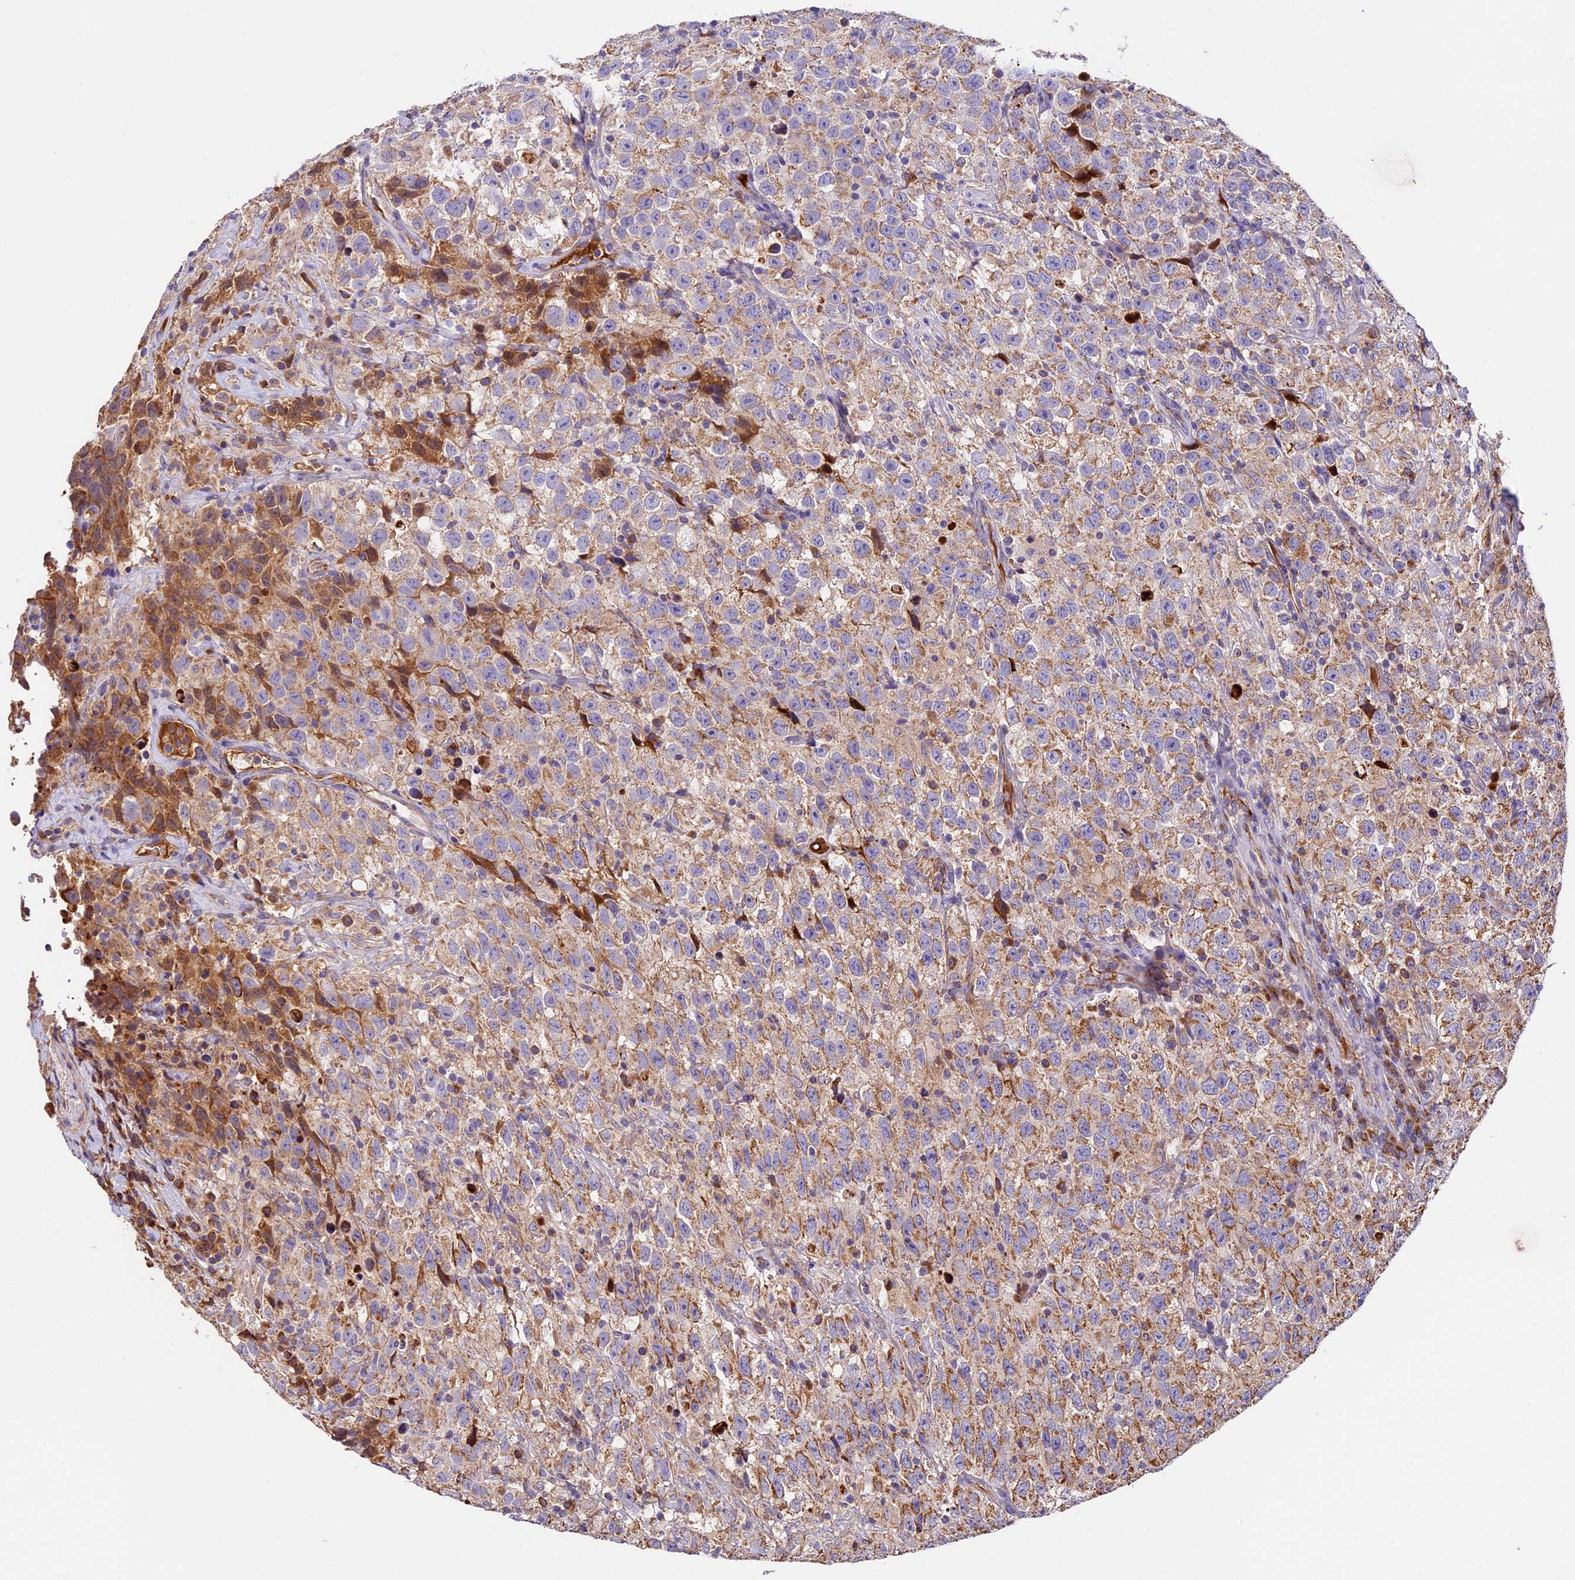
{"staining": {"intensity": "moderate", "quantity": "25%-75%", "location": "cytoplasmic/membranous"}, "tissue": "testis cancer", "cell_type": "Tumor cells", "image_type": "cancer", "snomed": [{"axis": "morphology", "description": "Seminoma, NOS"}, {"axis": "topography", "description": "Testis"}], "caption": "This is an image of immunohistochemistry staining of testis cancer, which shows moderate positivity in the cytoplasmic/membranous of tumor cells.", "gene": "OCEL1", "patient": {"sex": "male", "age": 41}}